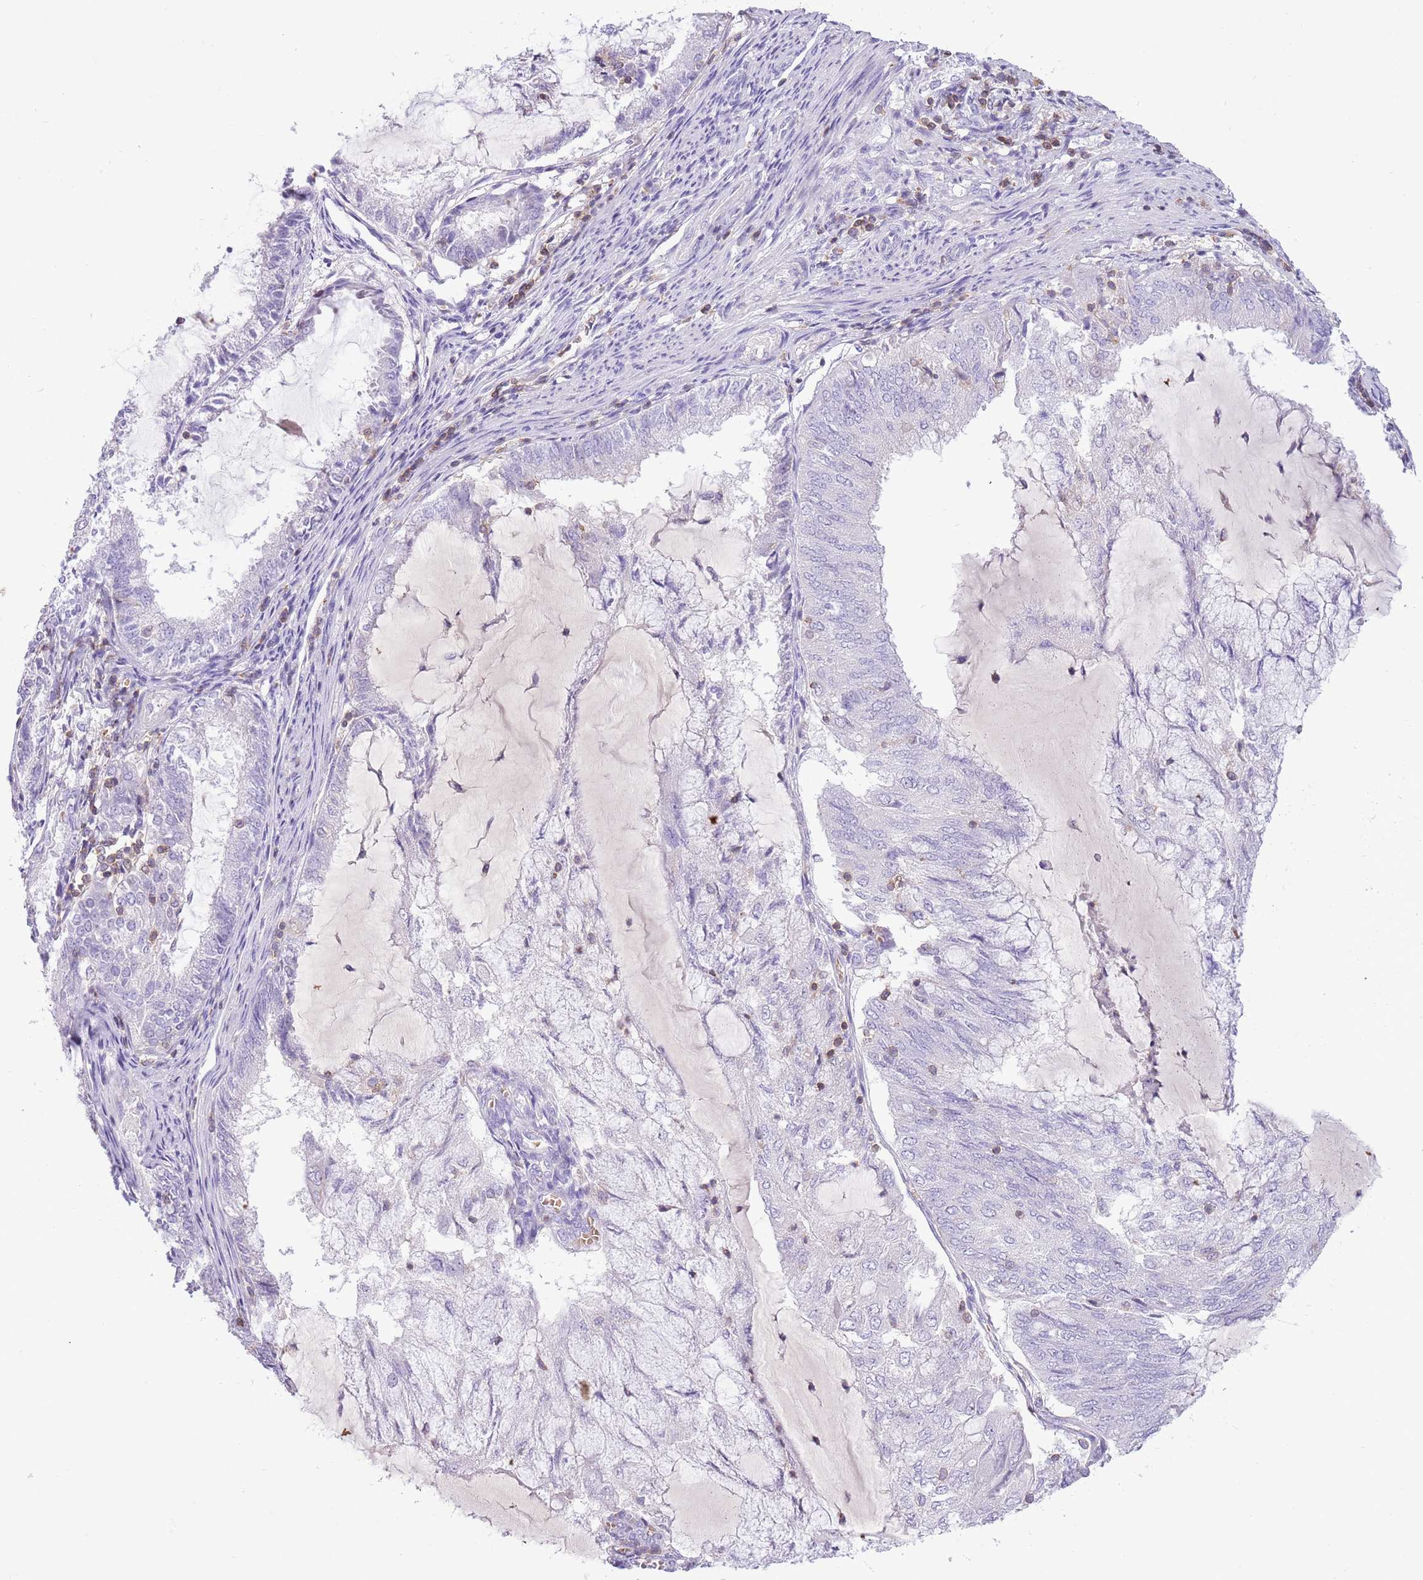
{"staining": {"intensity": "negative", "quantity": "none", "location": "none"}, "tissue": "endometrial cancer", "cell_type": "Tumor cells", "image_type": "cancer", "snomed": [{"axis": "morphology", "description": "Adenocarcinoma, NOS"}, {"axis": "topography", "description": "Endometrium"}], "caption": "This micrograph is of adenocarcinoma (endometrial) stained with immunohistochemistry to label a protein in brown with the nuclei are counter-stained blue. There is no expression in tumor cells.", "gene": "OR4Q3", "patient": {"sex": "female", "age": 81}}